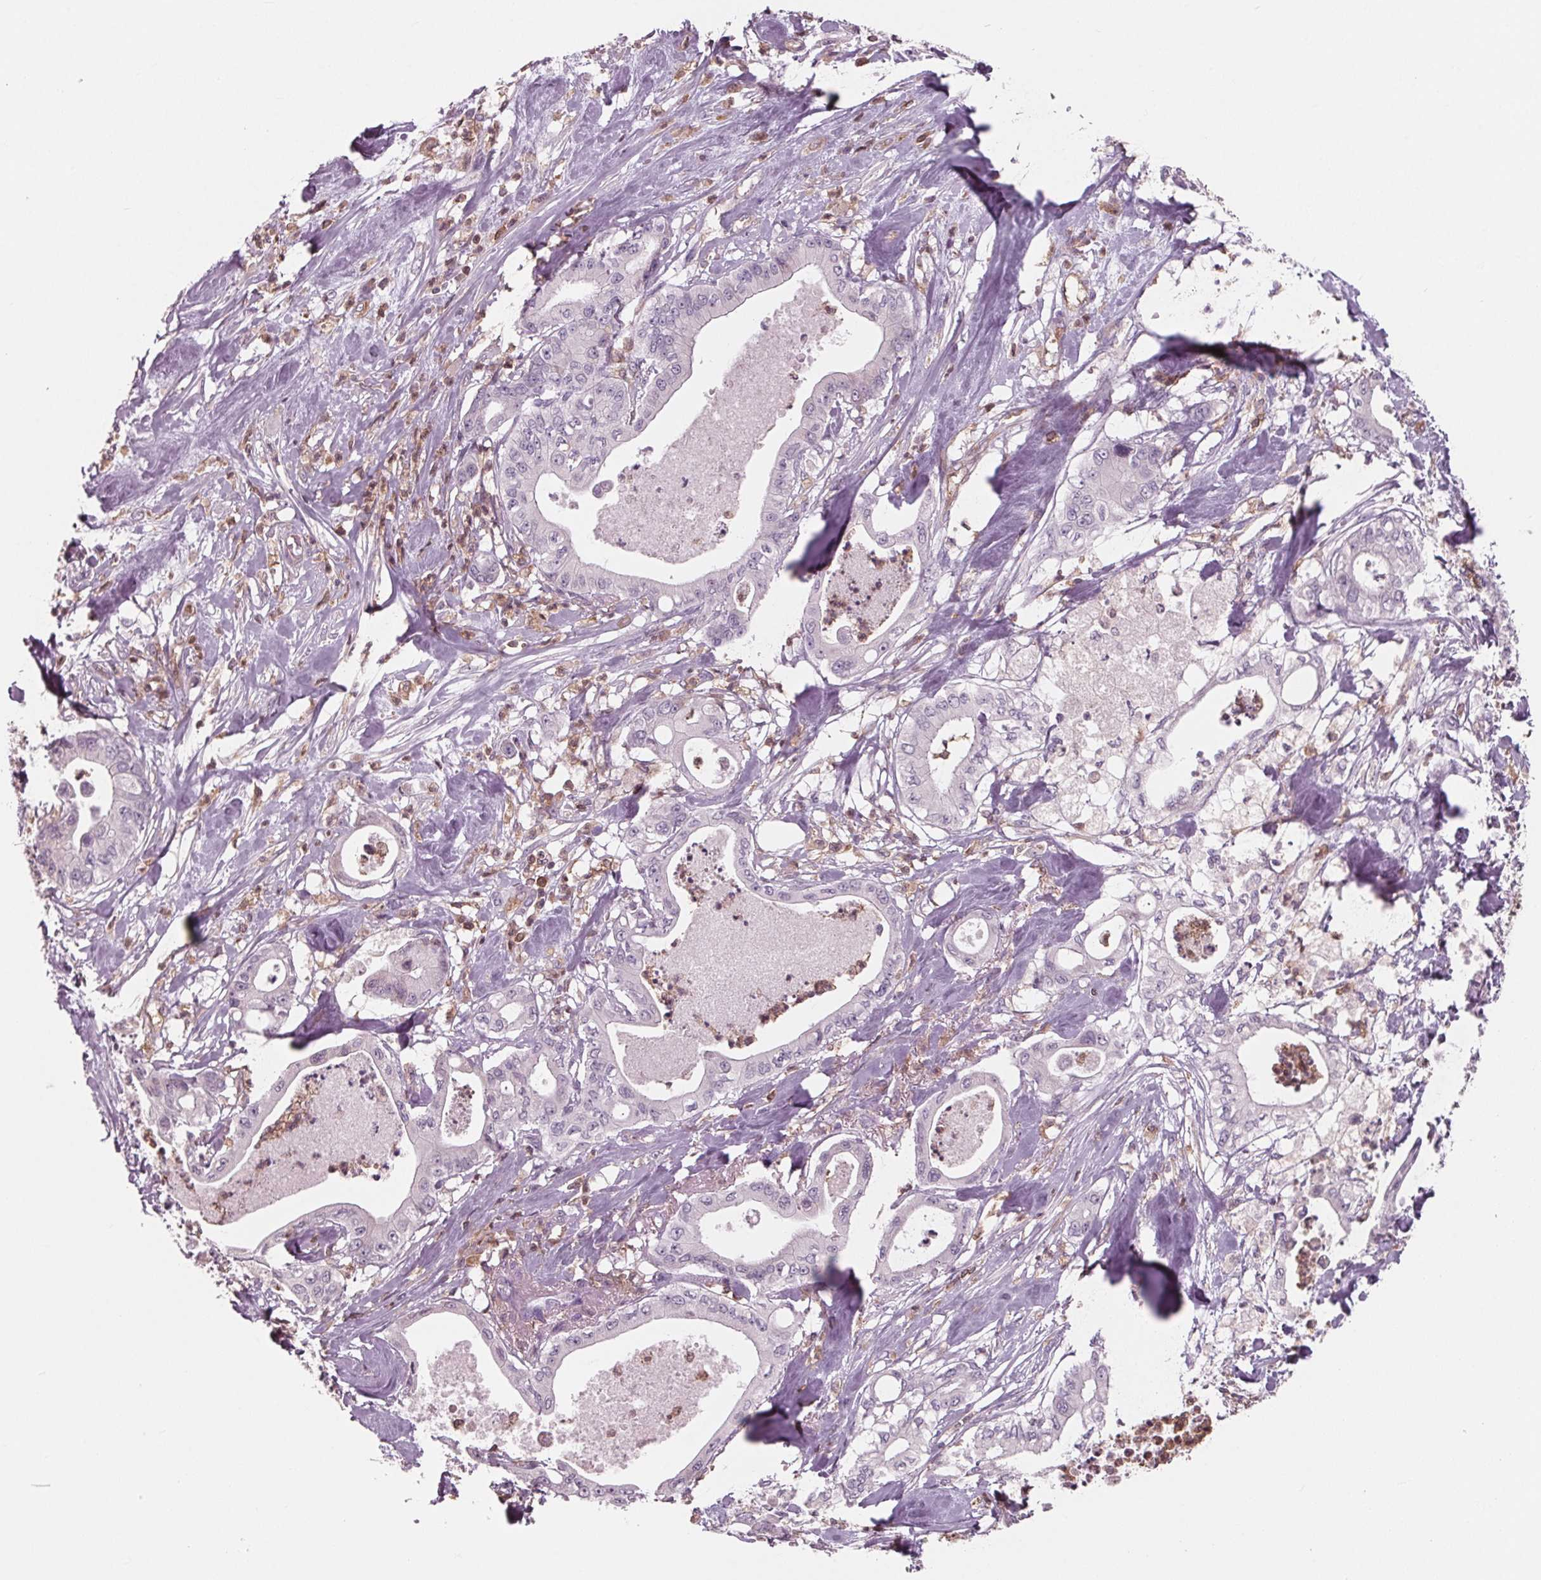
{"staining": {"intensity": "negative", "quantity": "none", "location": "none"}, "tissue": "pancreatic cancer", "cell_type": "Tumor cells", "image_type": "cancer", "snomed": [{"axis": "morphology", "description": "Adenocarcinoma, NOS"}, {"axis": "topography", "description": "Pancreas"}], "caption": "This is a micrograph of IHC staining of adenocarcinoma (pancreatic), which shows no staining in tumor cells. (Stains: DAB (3,3'-diaminobenzidine) immunohistochemistry with hematoxylin counter stain, Microscopy: brightfield microscopy at high magnification).", "gene": "ARHGAP25", "patient": {"sex": "male", "age": 71}}